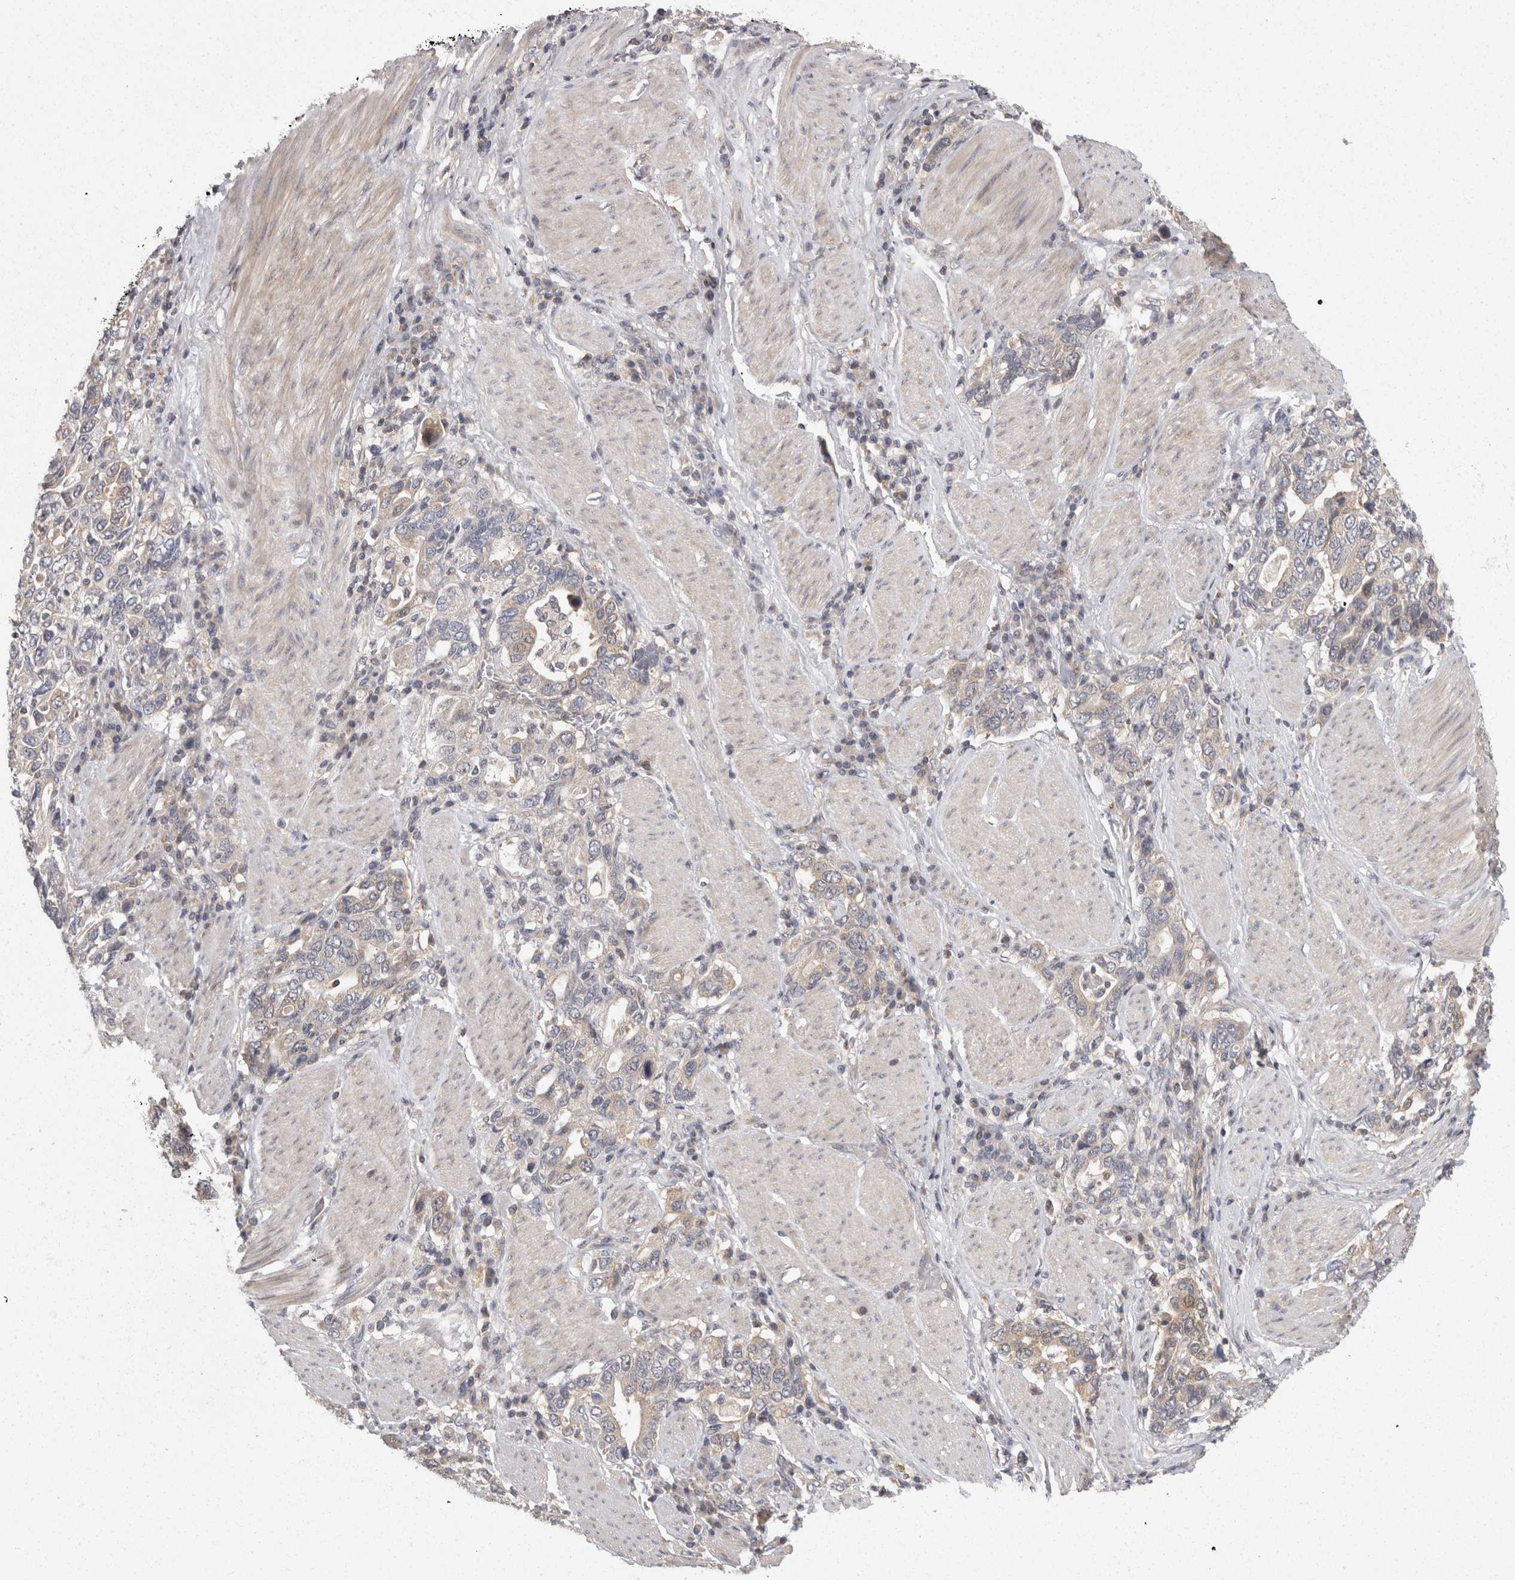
{"staining": {"intensity": "weak", "quantity": "<25%", "location": "cytoplasmic/membranous"}, "tissue": "stomach cancer", "cell_type": "Tumor cells", "image_type": "cancer", "snomed": [{"axis": "morphology", "description": "Adenocarcinoma, NOS"}, {"axis": "topography", "description": "Stomach, upper"}], "caption": "Tumor cells are negative for protein expression in human stomach adenocarcinoma.", "gene": "ACAT2", "patient": {"sex": "male", "age": 62}}